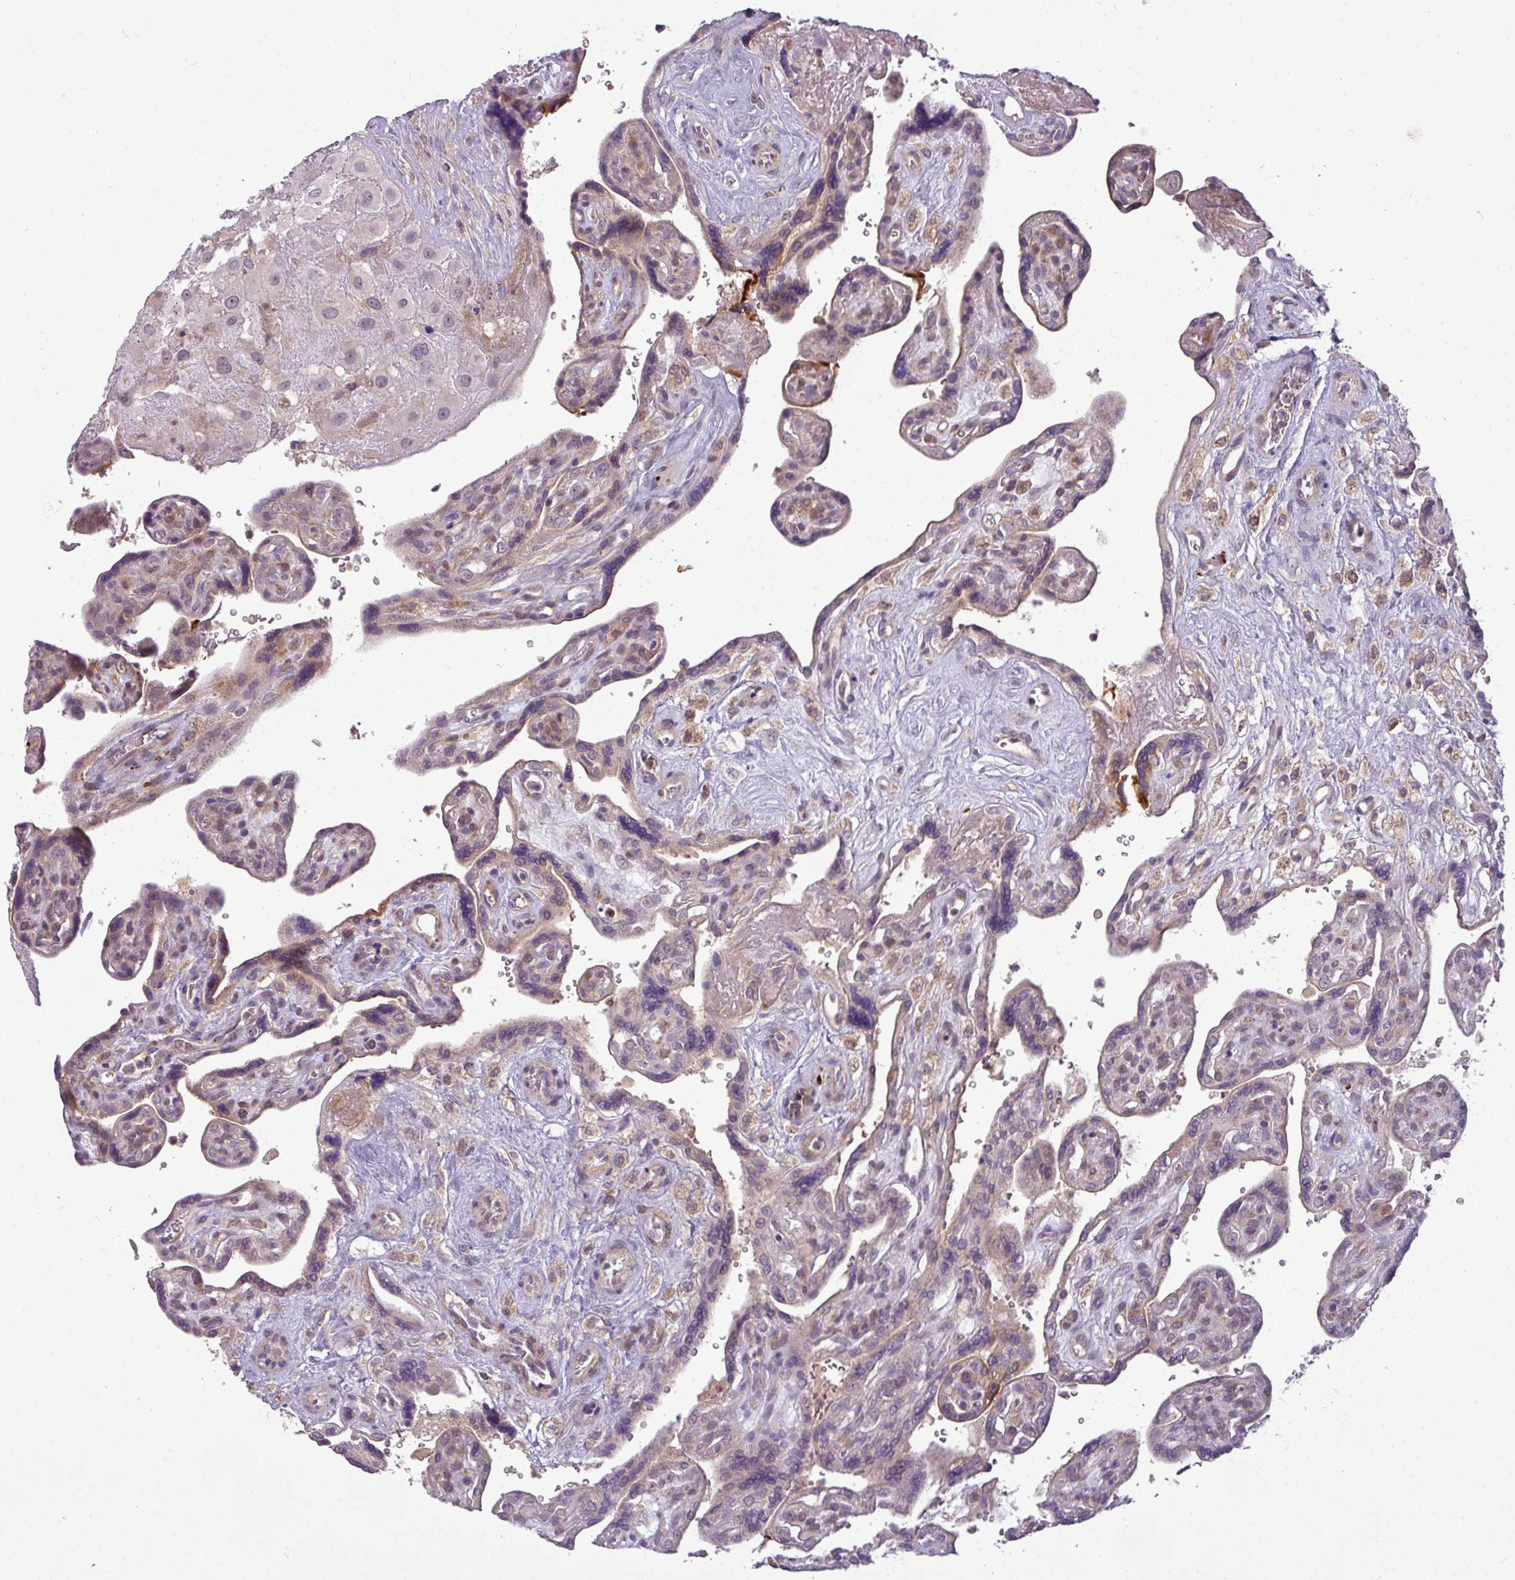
{"staining": {"intensity": "negative", "quantity": "none", "location": "none"}, "tissue": "placenta", "cell_type": "Decidual cells", "image_type": "normal", "snomed": [{"axis": "morphology", "description": "Normal tissue, NOS"}, {"axis": "topography", "description": "Placenta"}], "caption": "Human placenta stained for a protein using immunohistochemistry demonstrates no expression in decidual cells.", "gene": "ZNF35", "patient": {"sex": "female", "age": 39}}